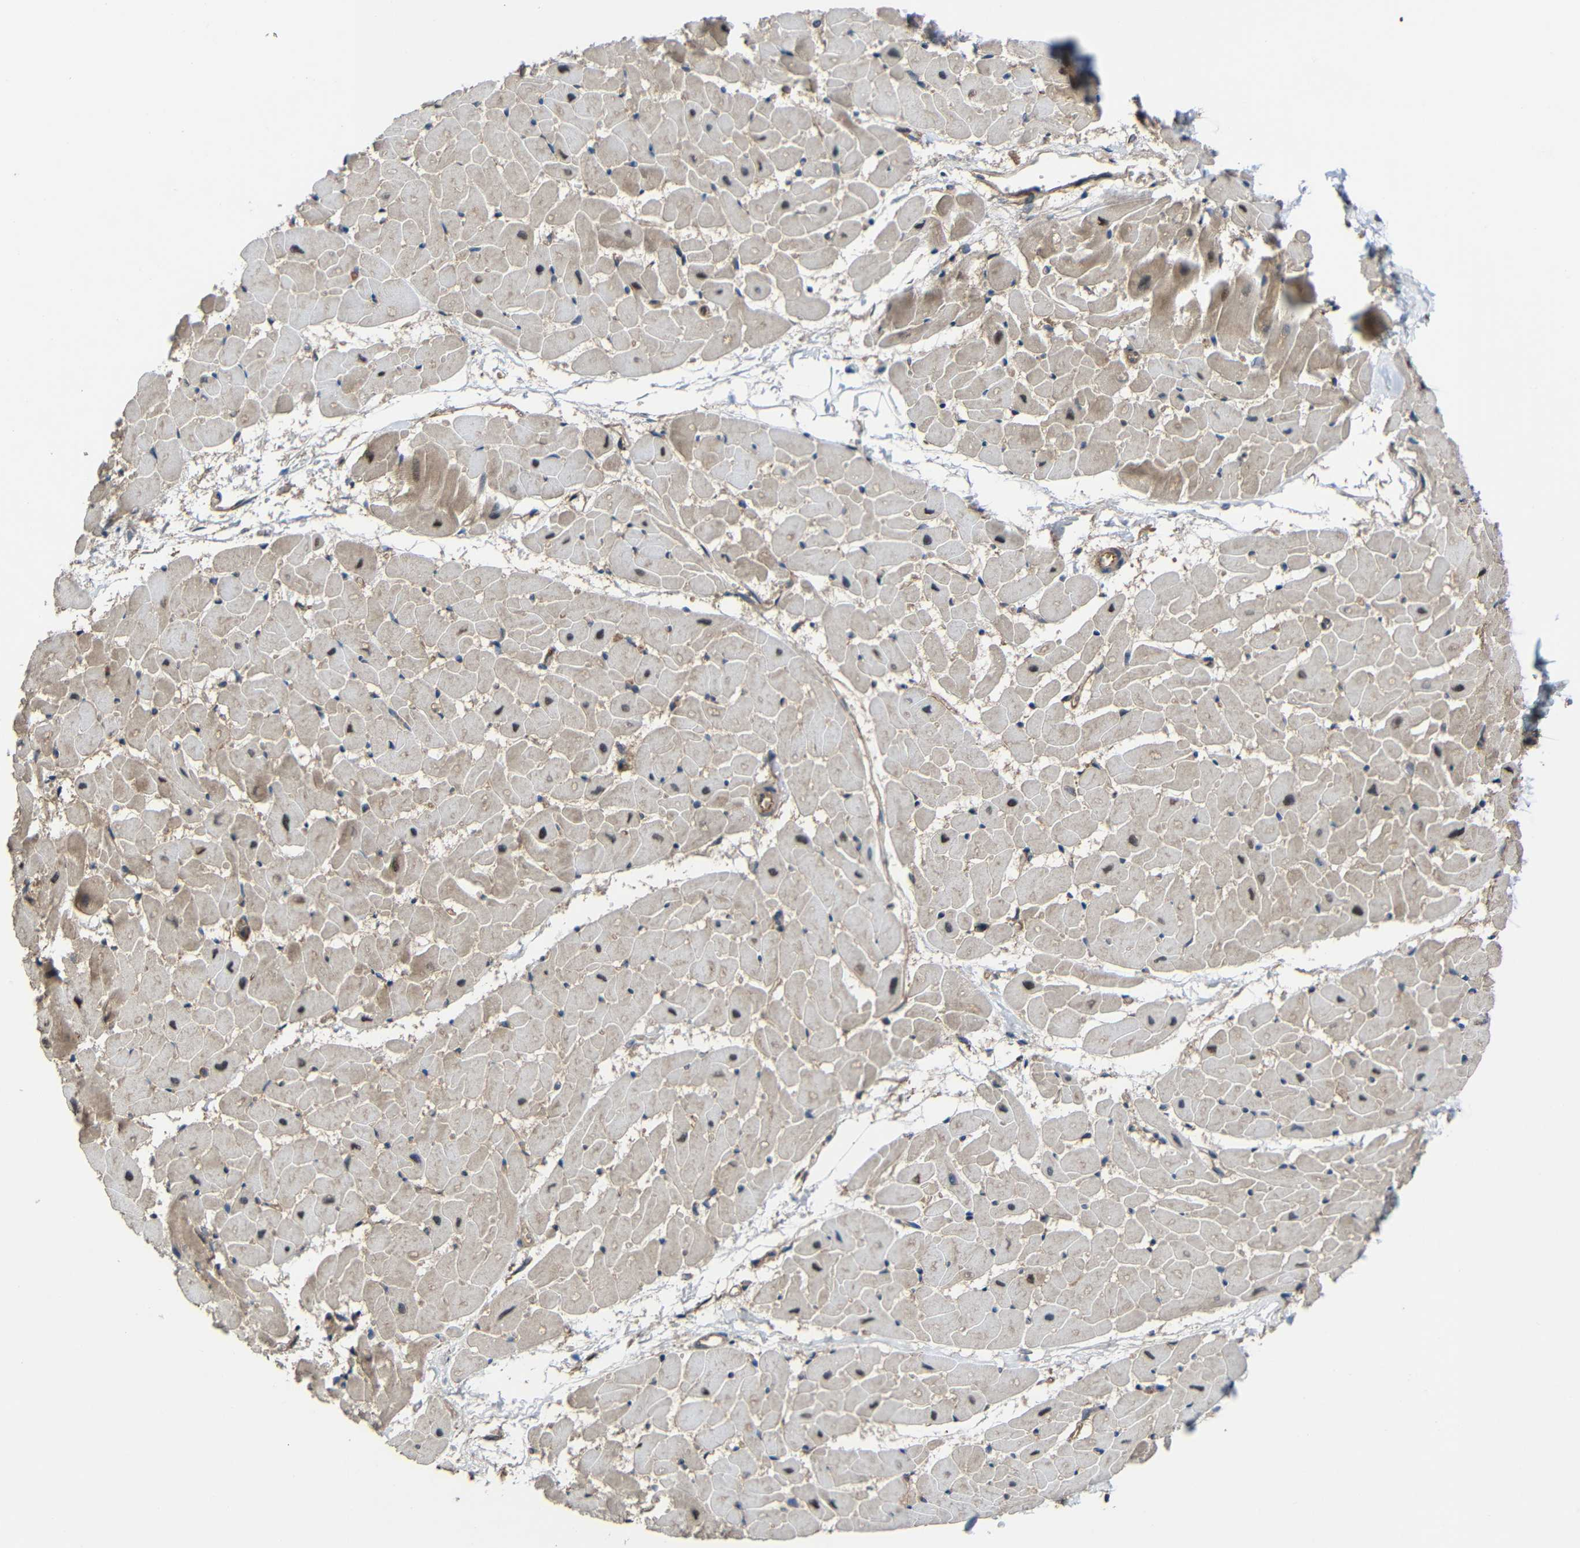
{"staining": {"intensity": "weak", "quantity": "25%-75%", "location": "cytoplasmic/membranous"}, "tissue": "heart muscle", "cell_type": "Cardiomyocytes", "image_type": "normal", "snomed": [{"axis": "morphology", "description": "Normal tissue, NOS"}, {"axis": "topography", "description": "Heart"}], "caption": "Cardiomyocytes show low levels of weak cytoplasmic/membranous expression in approximately 25%-75% of cells in benign heart muscle.", "gene": "CHST9", "patient": {"sex": "female", "age": 19}}